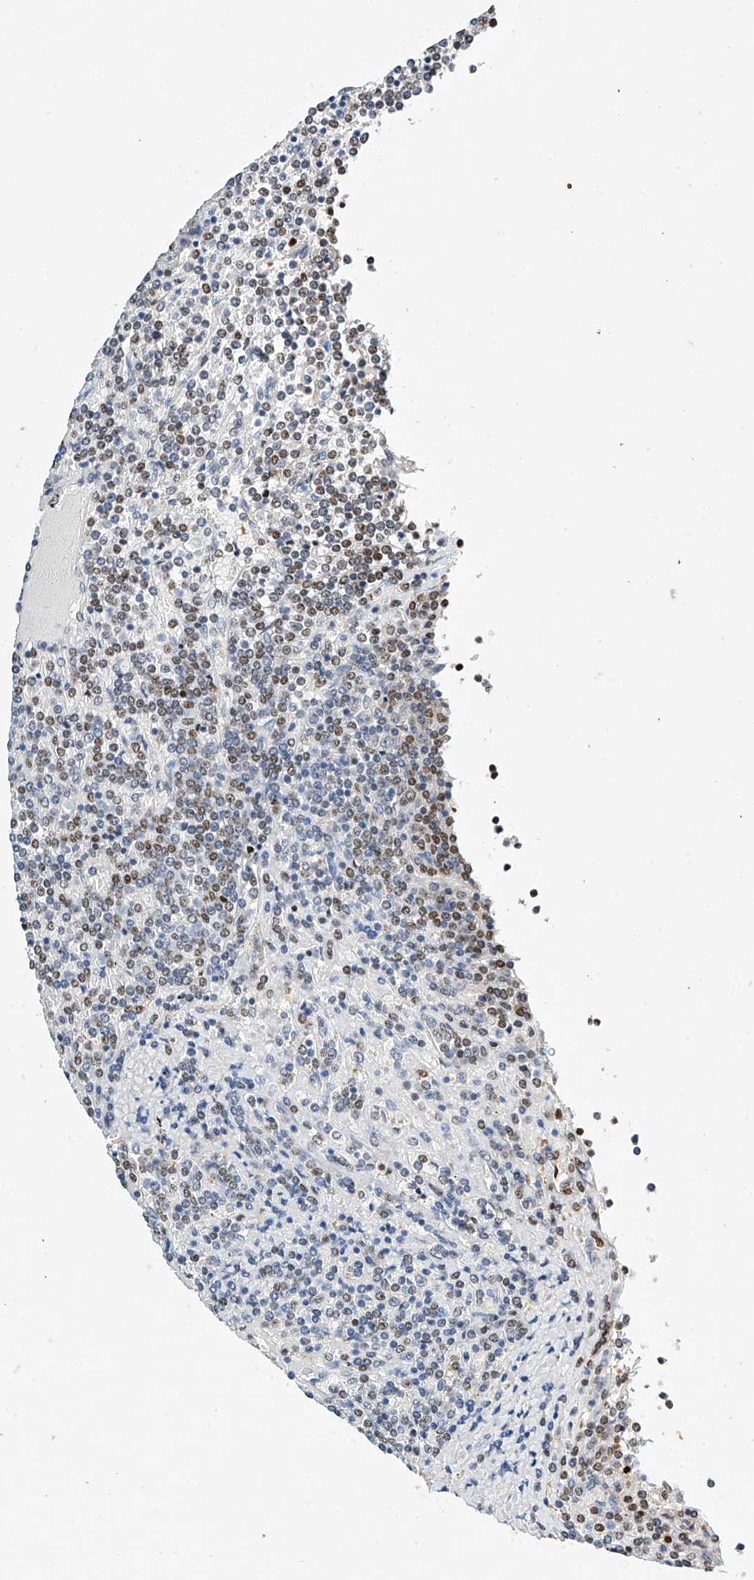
{"staining": {"intensity": "moderate", "quantity": "25%-75%", "location": "nuclear"}, "tissue": "lymphoma", "cell_type": "Tumor cells", "image_type": "cancer", "snomed": [{"axis": "morphology", "description": "Malignant lymphoma, non-Hodgkin's type, Low grade"}, {"axis": "topography", "description": "Spleen"}], "caption": "A high-resolution photomicrograph shows IHC staining of lymphoma, which reveals moderate nuclear positivity in approximately 25%-75% of tumor cells.", "gene": "CTDP1", "patient": {"sex": "female", "age": 19}}